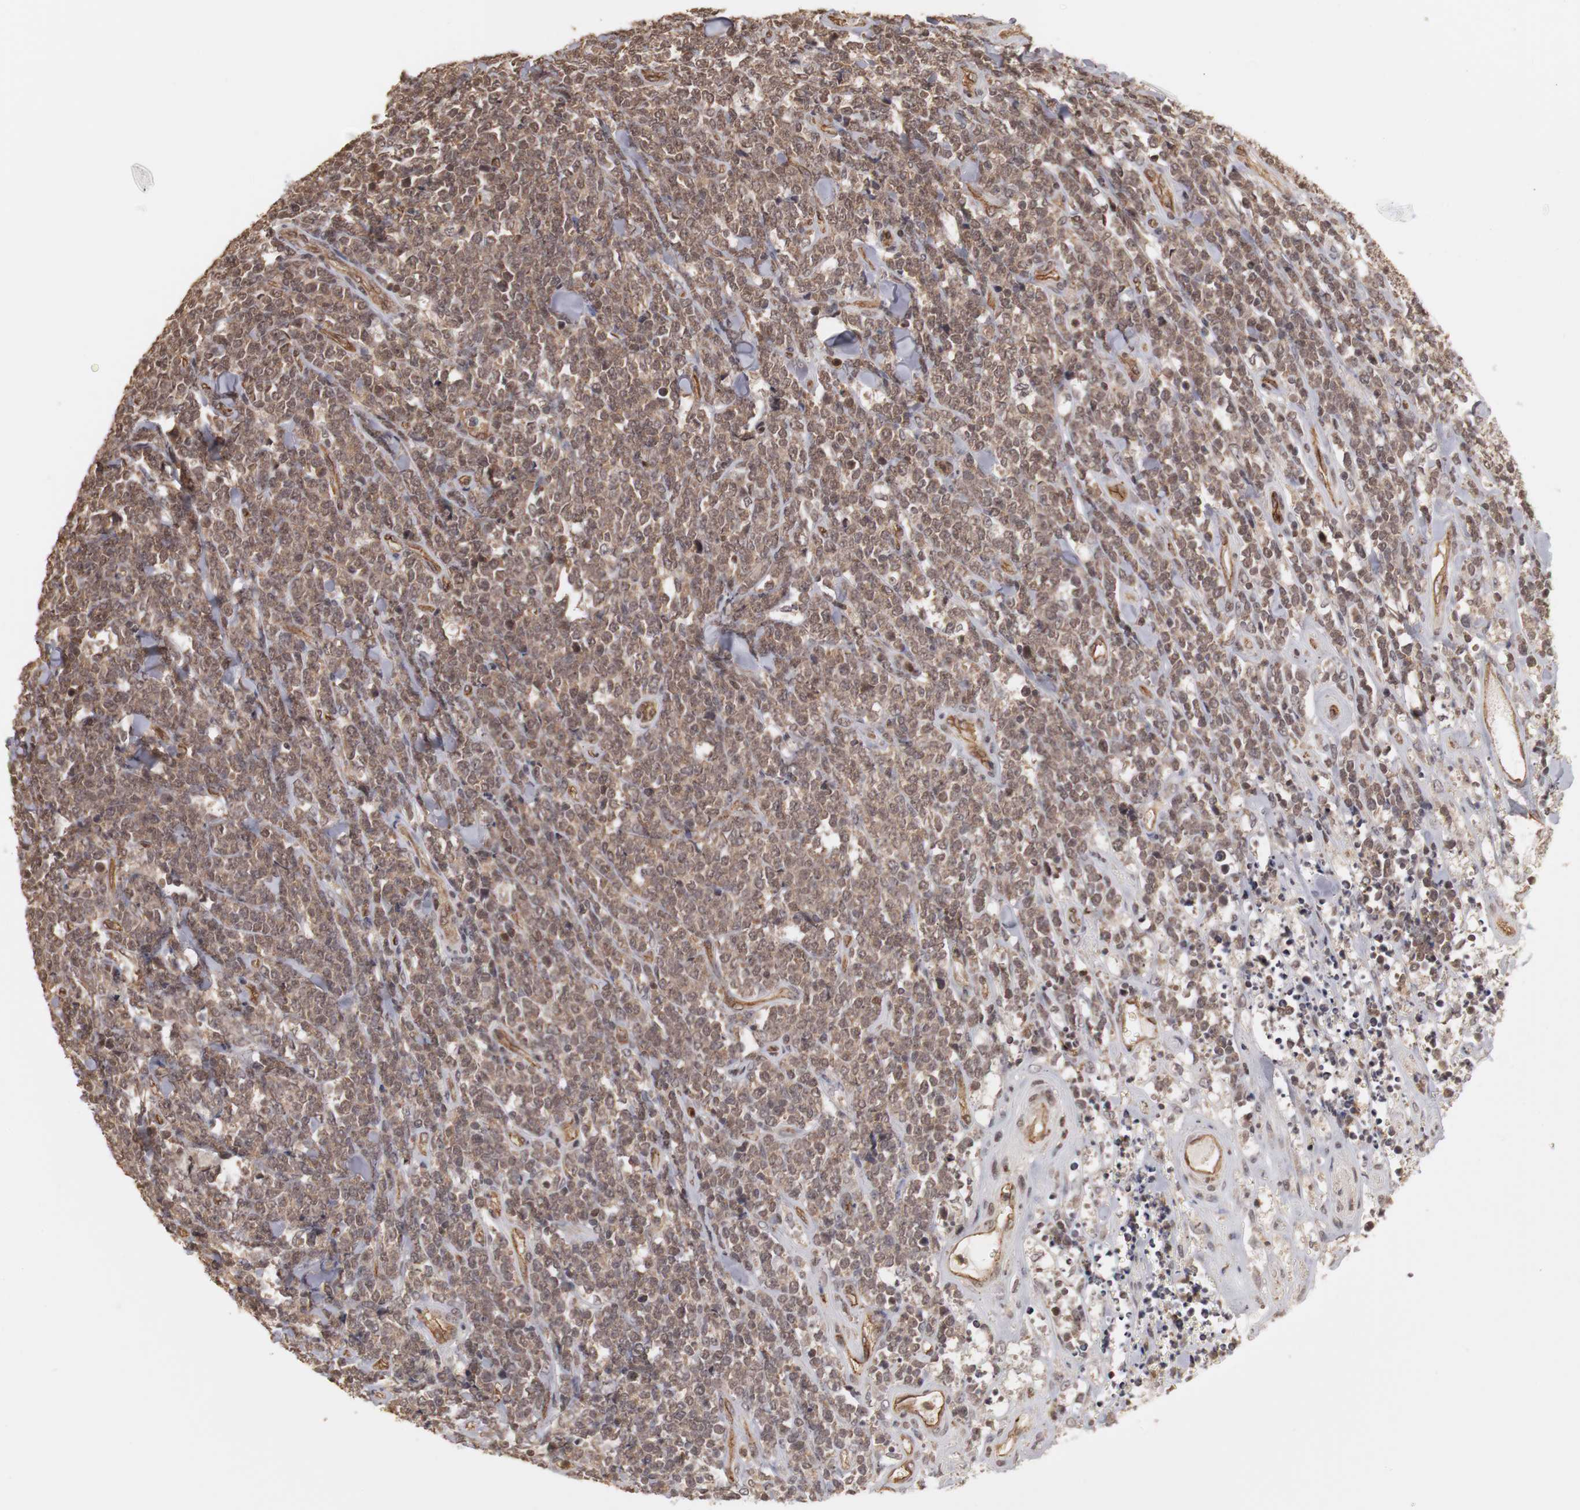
{"staining": {"intensity": "moderate", "quantity": ">75%", "location": "cytoplasmic/membranous,nuclear"}, "tissue": "lymphoma", "cell_type": "Tumor cells", "image_type": "cancer", "snomed": [{"axis": "morphology", "description": "Malignant lymphoma, non-Hodgkin's type, High grade"}, {"axis": "topography", "description": "Small intestine"}, {"axis": "topography", "description": "Colon"}], "caption": "Brown immunohistochemical staining in human lymphoma displays moderate cytoplasmic/membranous and nuclear positivity in about >75% of tumor cells. (Stains: DAB (3,3'-diaminobenzidine) in brown, nuclei in blue, Microscopy: brightfield microscopy at high magnification).", "gene": "PLEKHA1", "patient": {"sex": "male", "age": 8}}